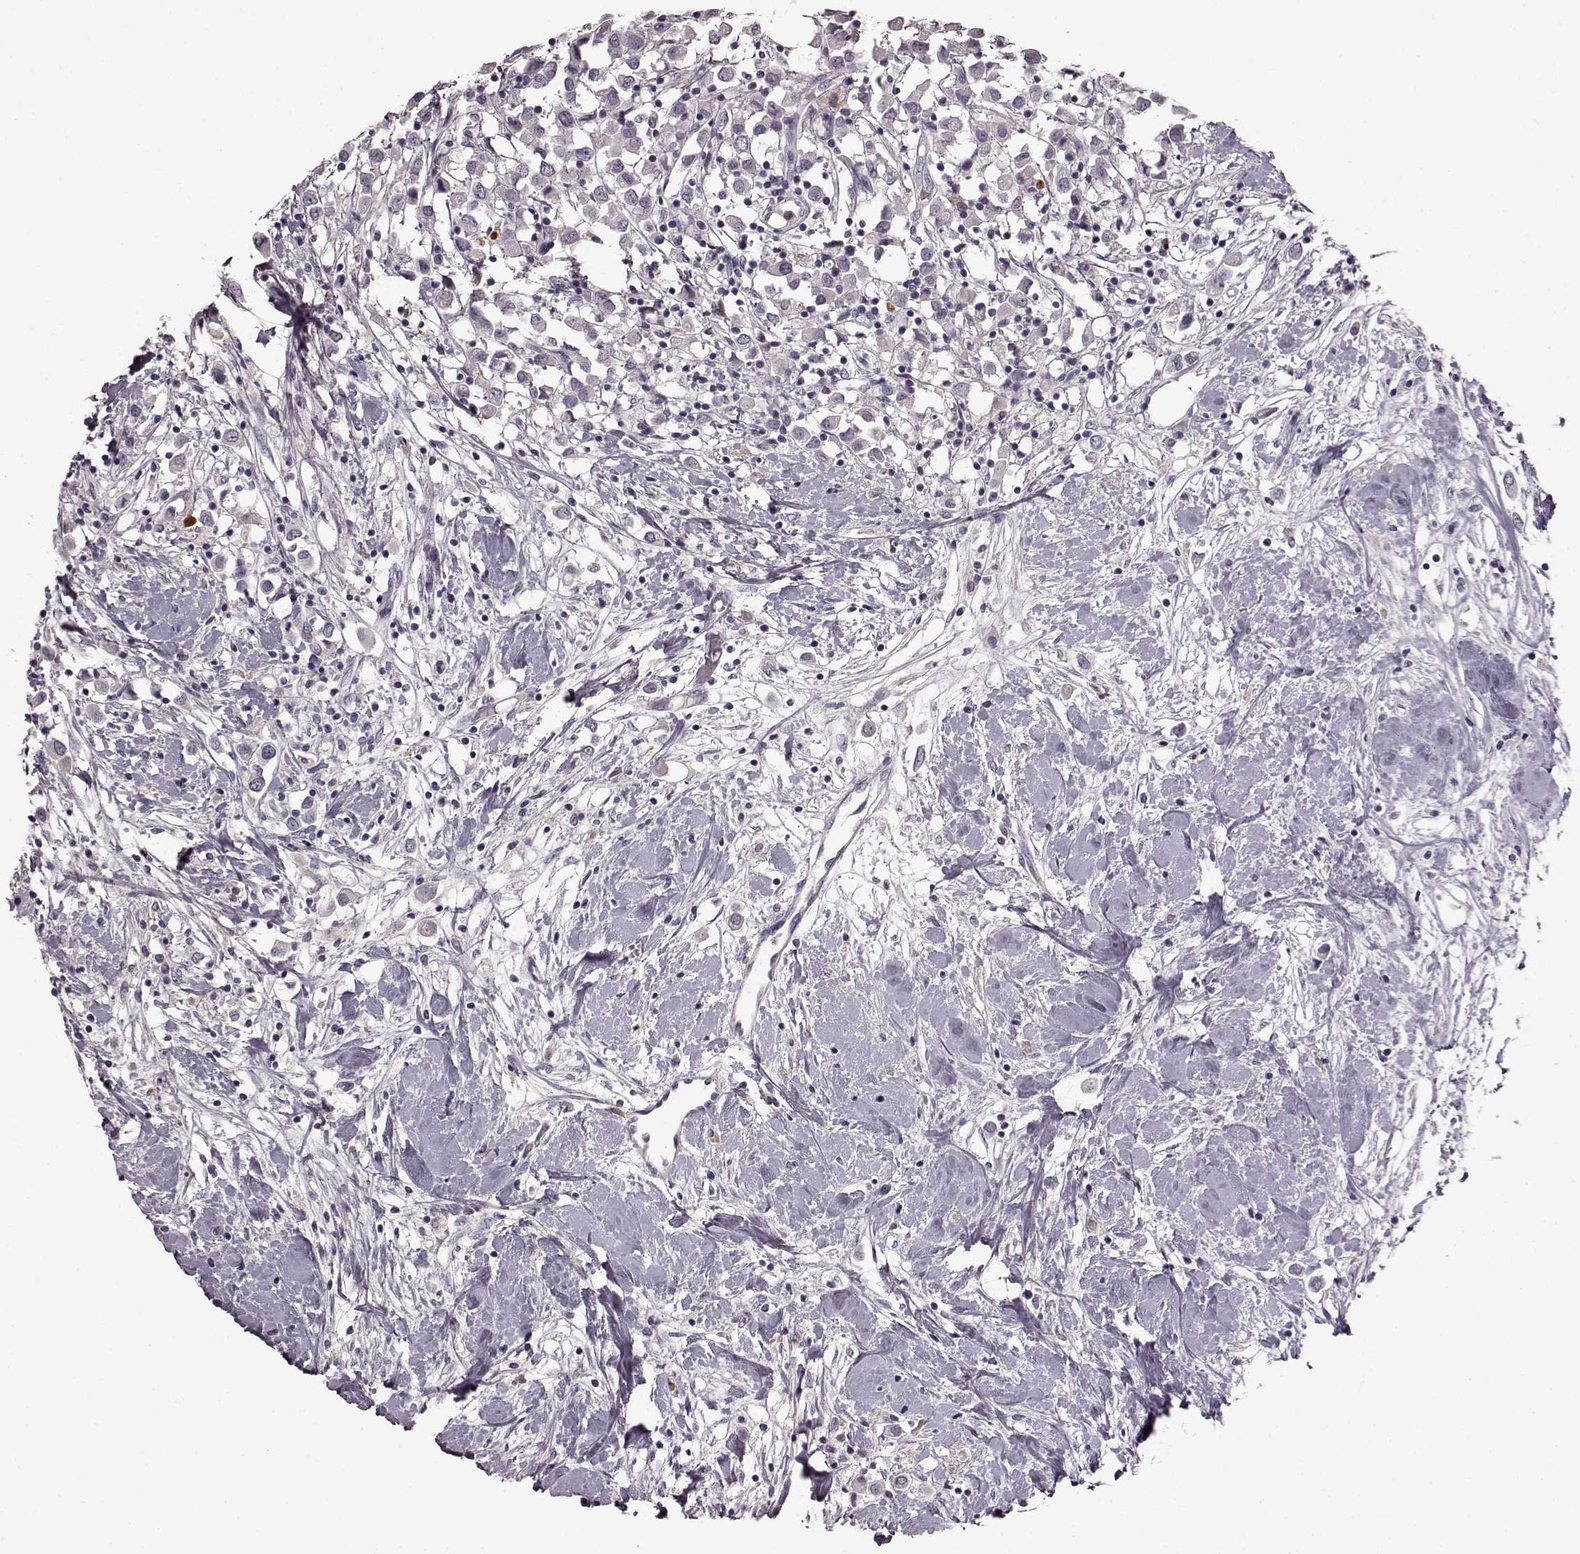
{"staining": {"intensity": "negative", "quantity": "none", "location": "none"}, "tissue": "breast cancer", "cell_type": "Tumor cells", "image_type": "cancer", "snomed": [{"axis": "morphology", "description": "Duct carcinoma"}, {"axis": "topography", "description": "Breast"}], "caption": "An image of breast cancer stained for a protein exhibits no brown staining in tumor cells. (DAB (3,3'-diaminobenzidine) IHC, high magnification).", "gene": "CNGA3", "patient": {"sex": "female", "age": 61}}